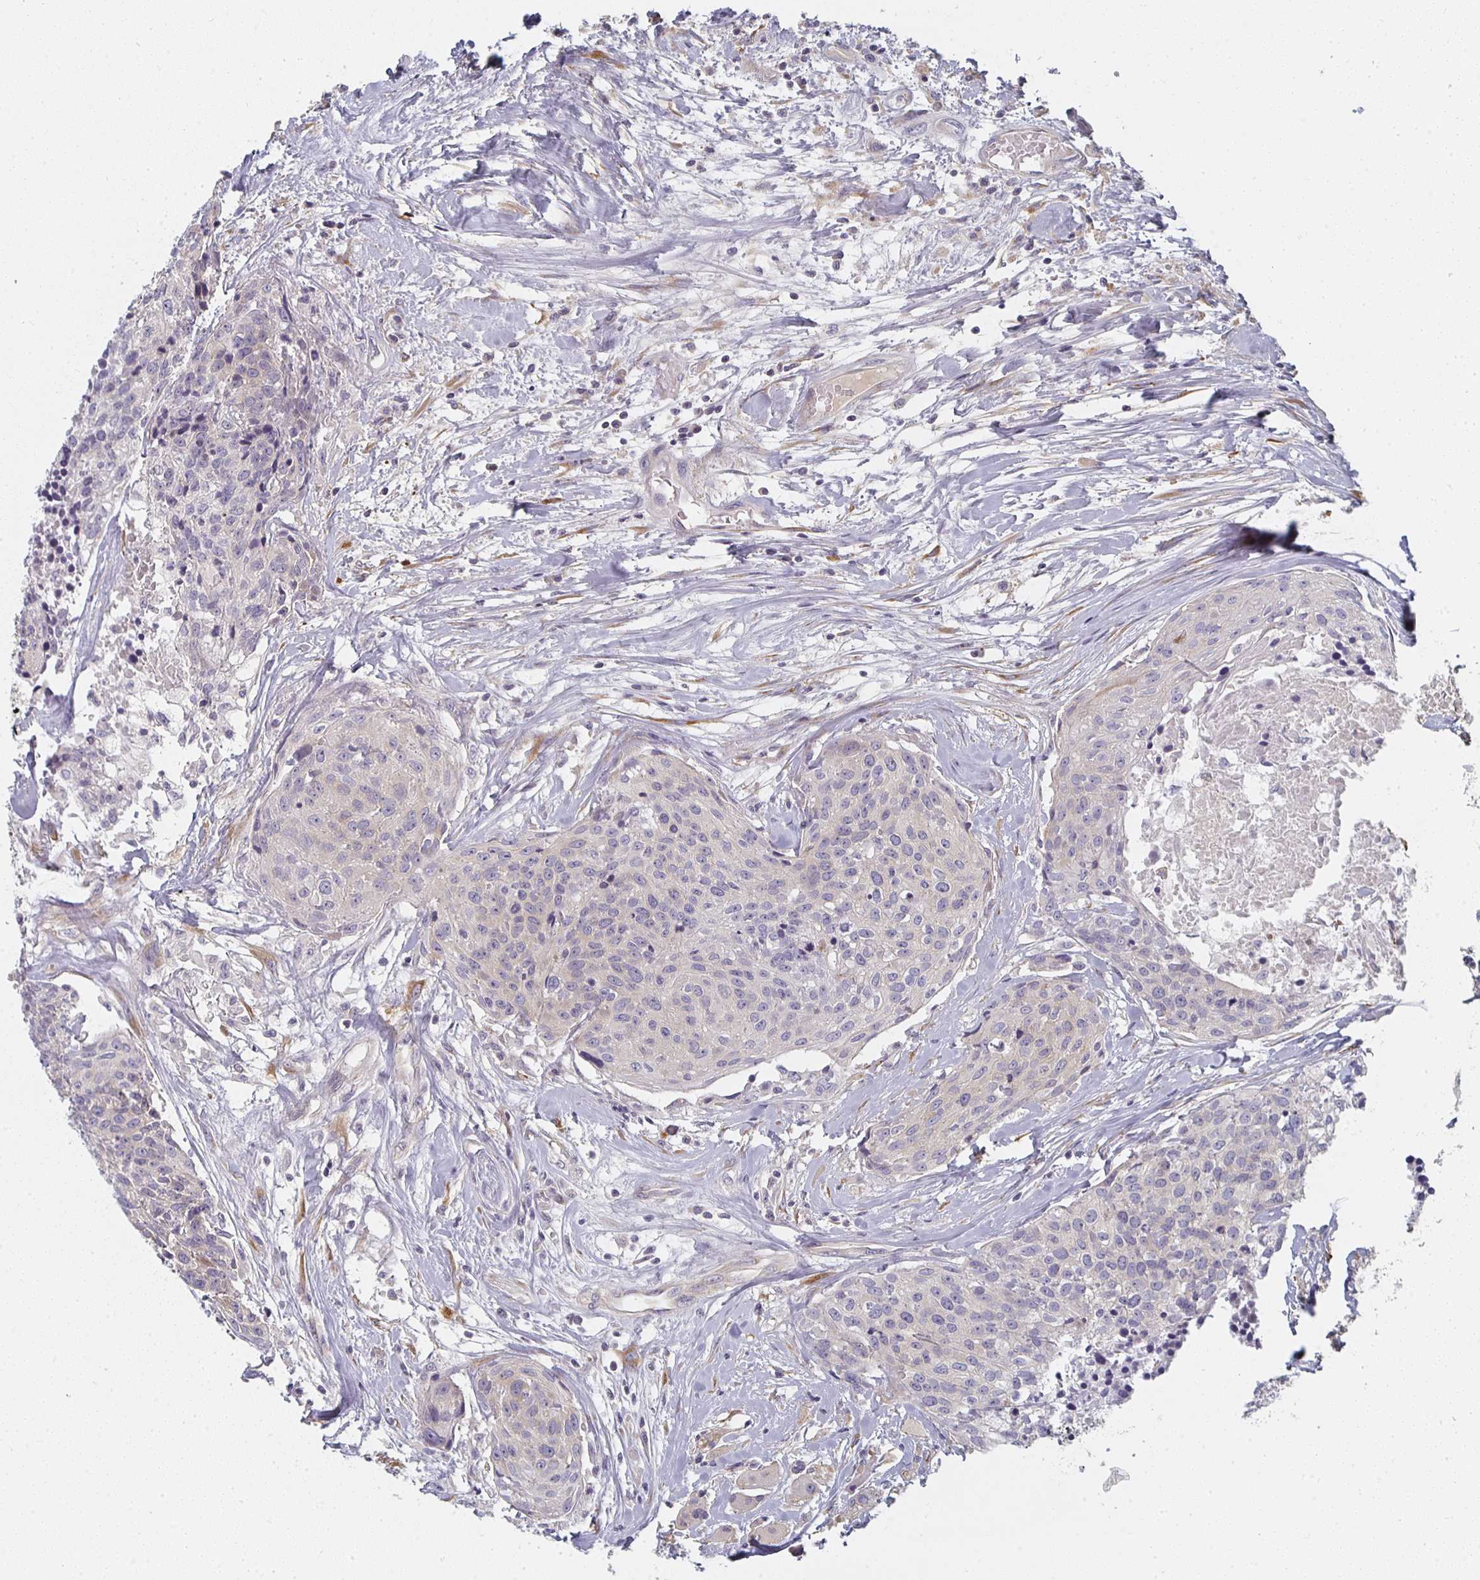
{"staining": {"intensity": "weak", "quantity": "<25%", "location": "cytoplasmic/membranous"}, "tissue": "head and neck cancer", "cell_type": "Tumor cells", "image_type": "cancer", "snomed": [{"axis": "morphology", "description": "Squamous cell carcinoma, NOS"}, {"axis": "topography", "description": "Oral tissue"}, {"axis": "topography", "description": "Head-Neck"}], "caption": "Tumor cells are negative for protein expression in human head and neck cancer.", "gene": "CTHRC1", "patient": {"sex": "male", "age": 64}}